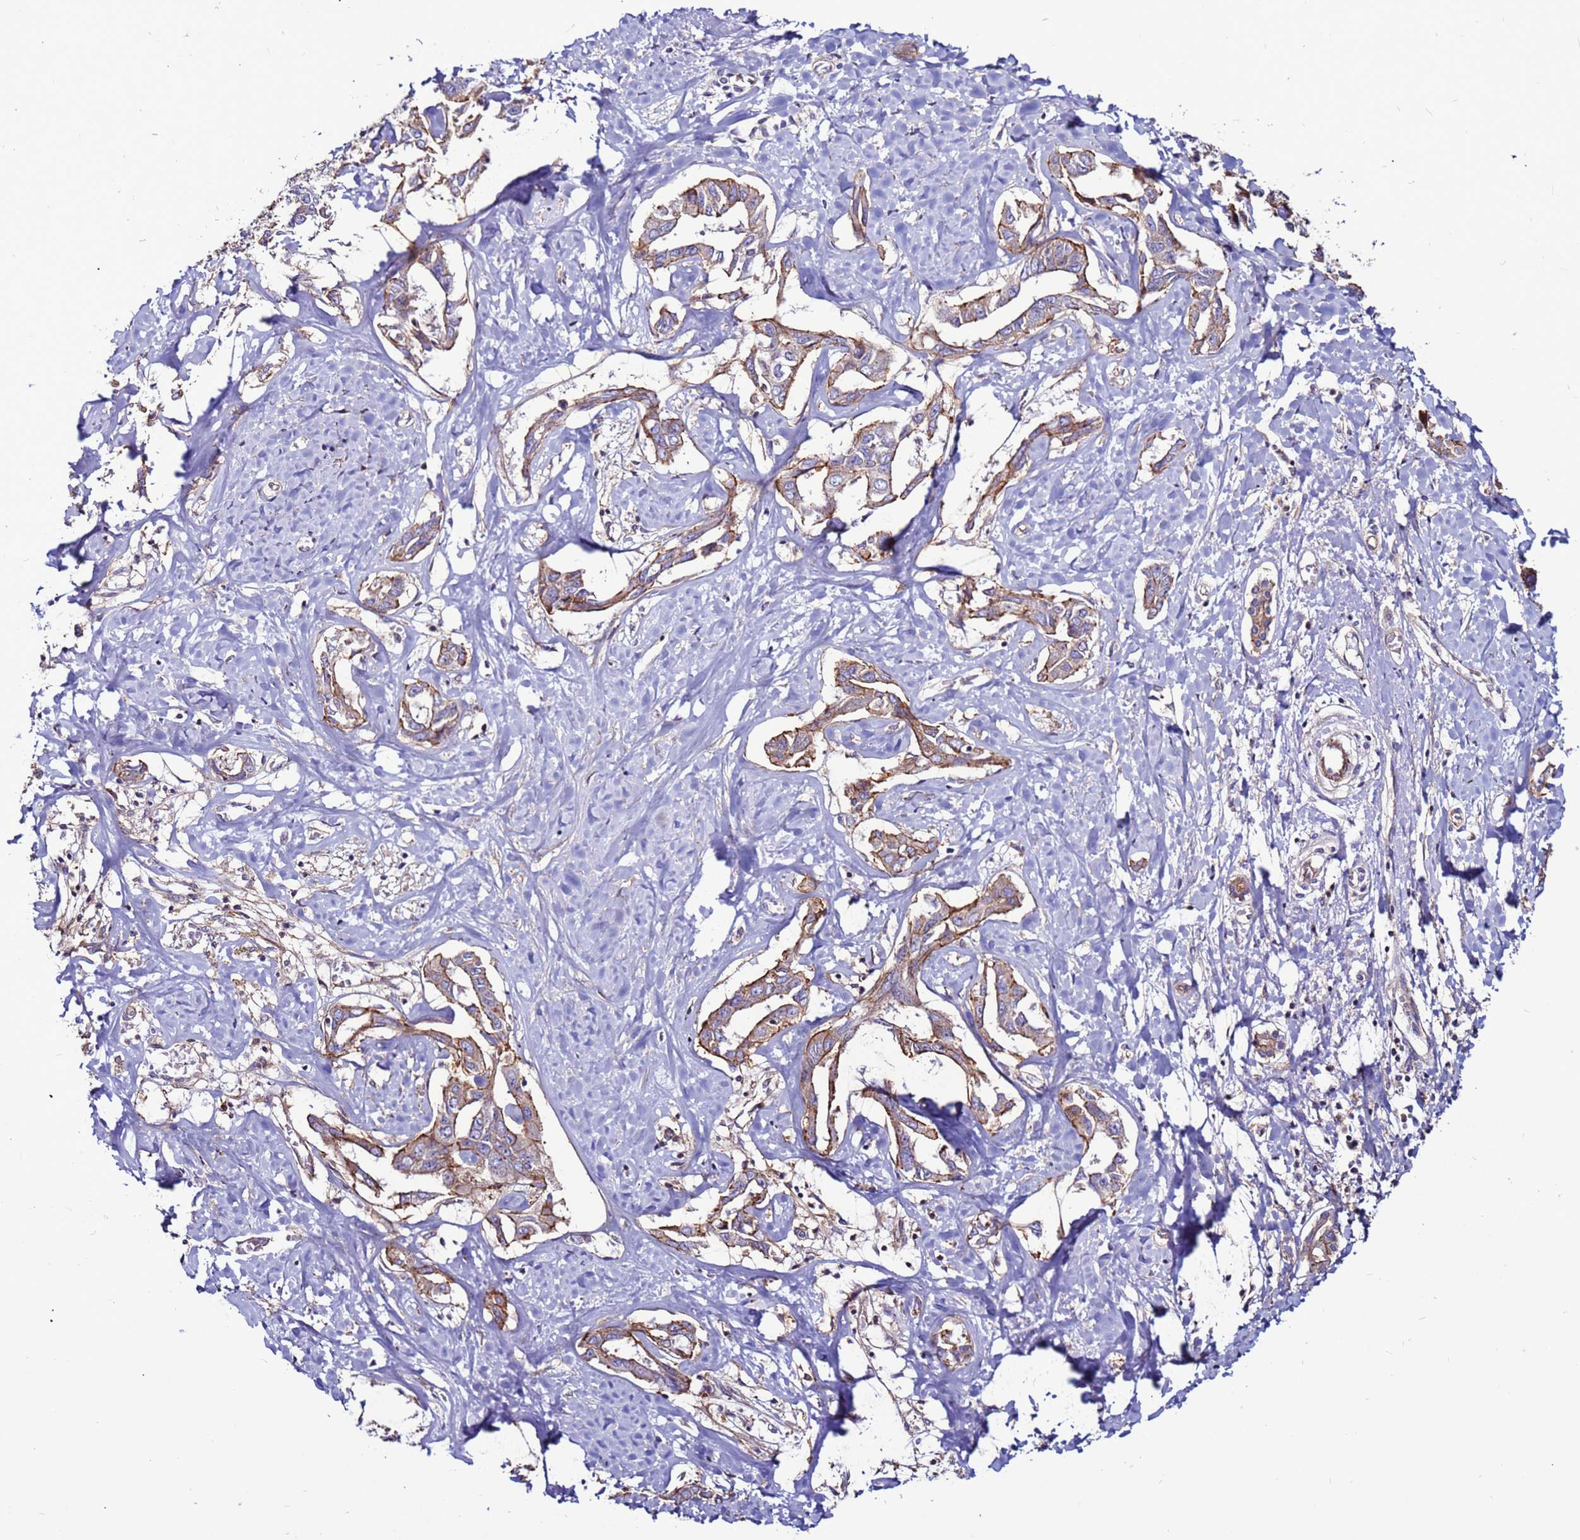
{"staining": {"intensity": "moderate", "quantity": ">75%", "location": "cytoplasmic/membranous"}, "tissue": "liver cancer", "cell_type": "Tumor cells", "image_type": "cancer", "snomed": [{"axis": "morphology", "description": "Cholangiocarcinoma"}, {"axis": "topography", "description": "Liver"}], "caption": "Liver cancer (cholangiocarcinoma) tissue reveals moderate cytoplasmic/membranous positivity in about >75% of tumor cells", "gene": "NRN1L", "patient": {"sex": "male", "age": 59}}